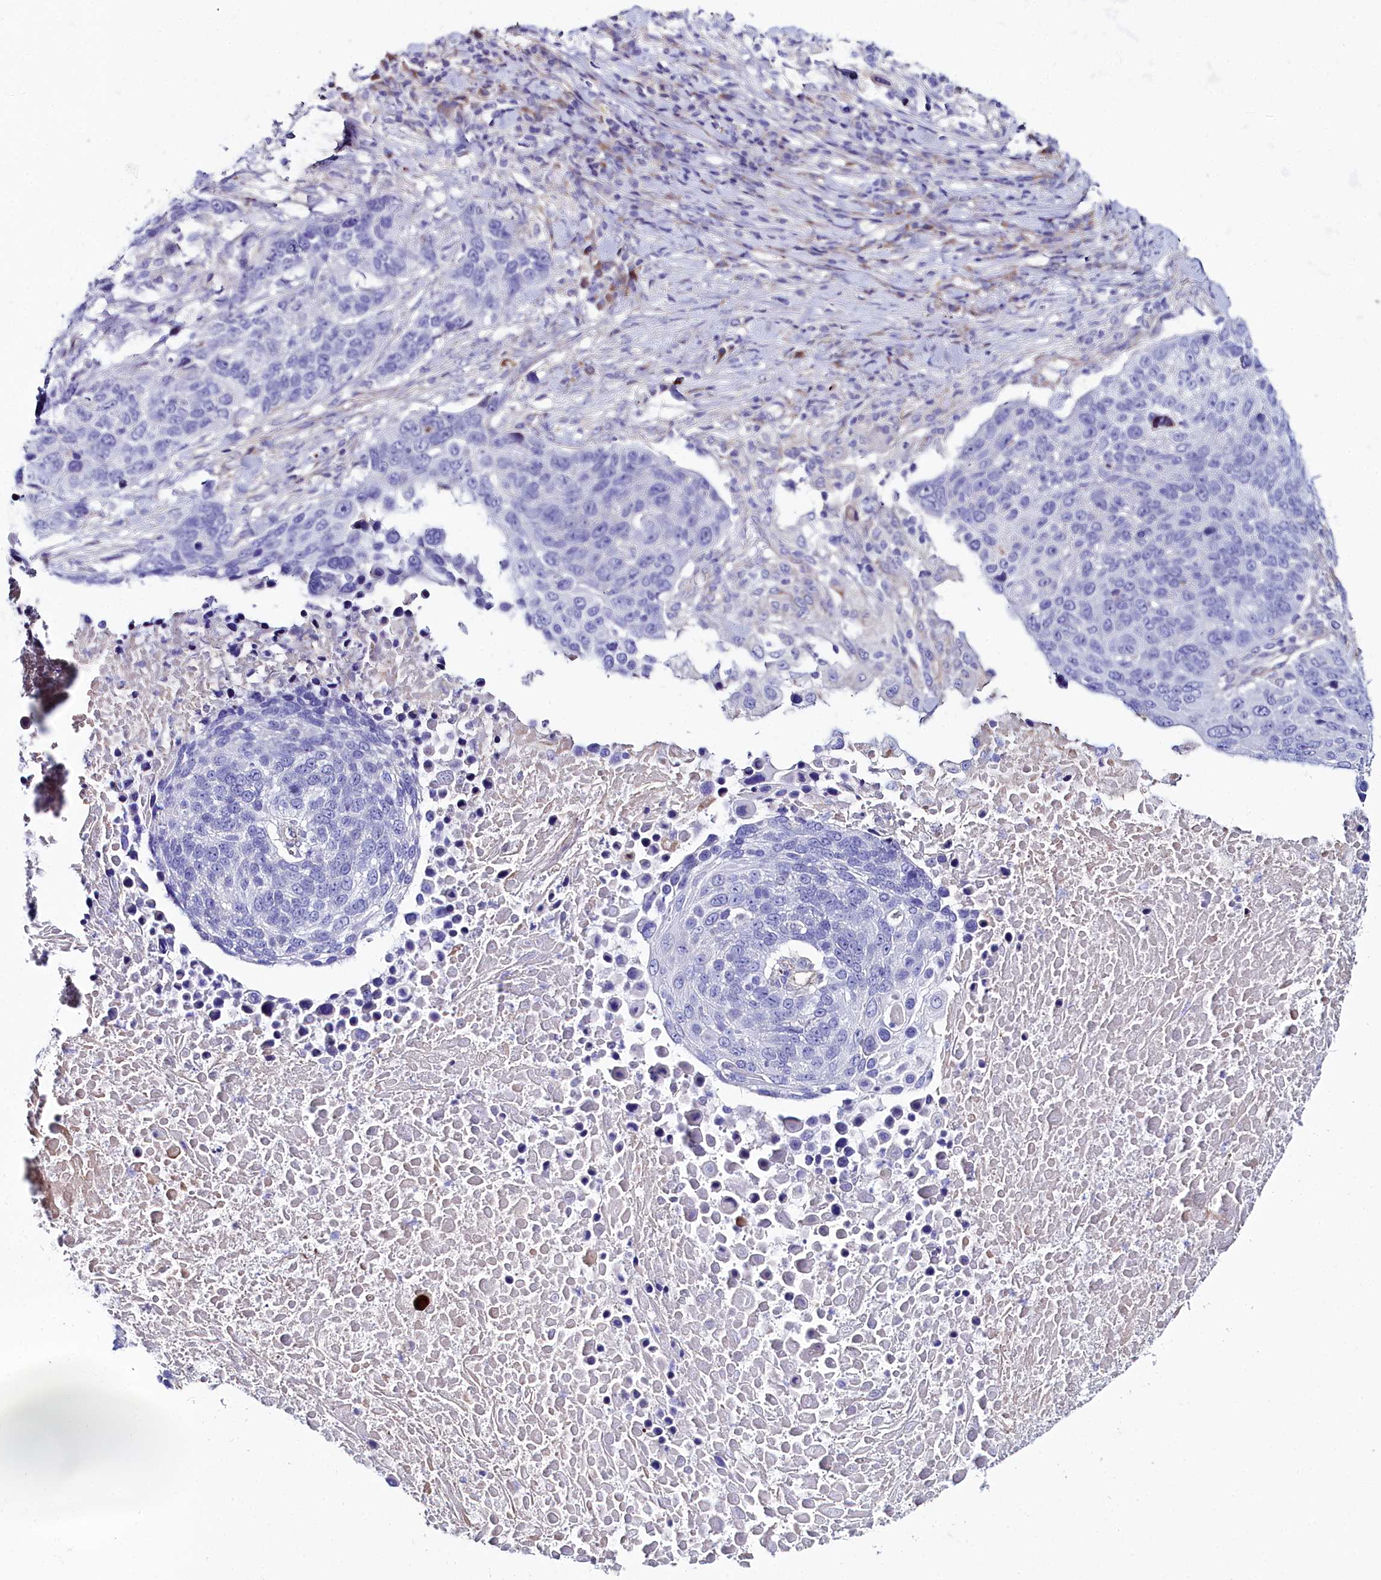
{"staining": {"intensity": "negative", "quantity": "none", "location": "none"}, "tissue": "lung cancer", "cell_type": "Tumor cells", "image_type": "cancer", "snomed": [{"axis": "morphology", "description": "Normal tissue, NOS"}, {"axis": "morphology", "description": "Squamous cell carcinoma, NOS"}, {"axis": "topography", "description": "Lymph node"}, {"axis": "topography", "description": "Lung"}], "caption": "High magnification brightfield microscopy of lung squamous cell carcinoma stained with DAB (3,3'-diaminobenzidine) (brown) and counterstained with hematoxylin (blue): tumor cells show no significant staining.", "gene": "SLC49A3", "patient": {"sex": "male", "age": 66}}